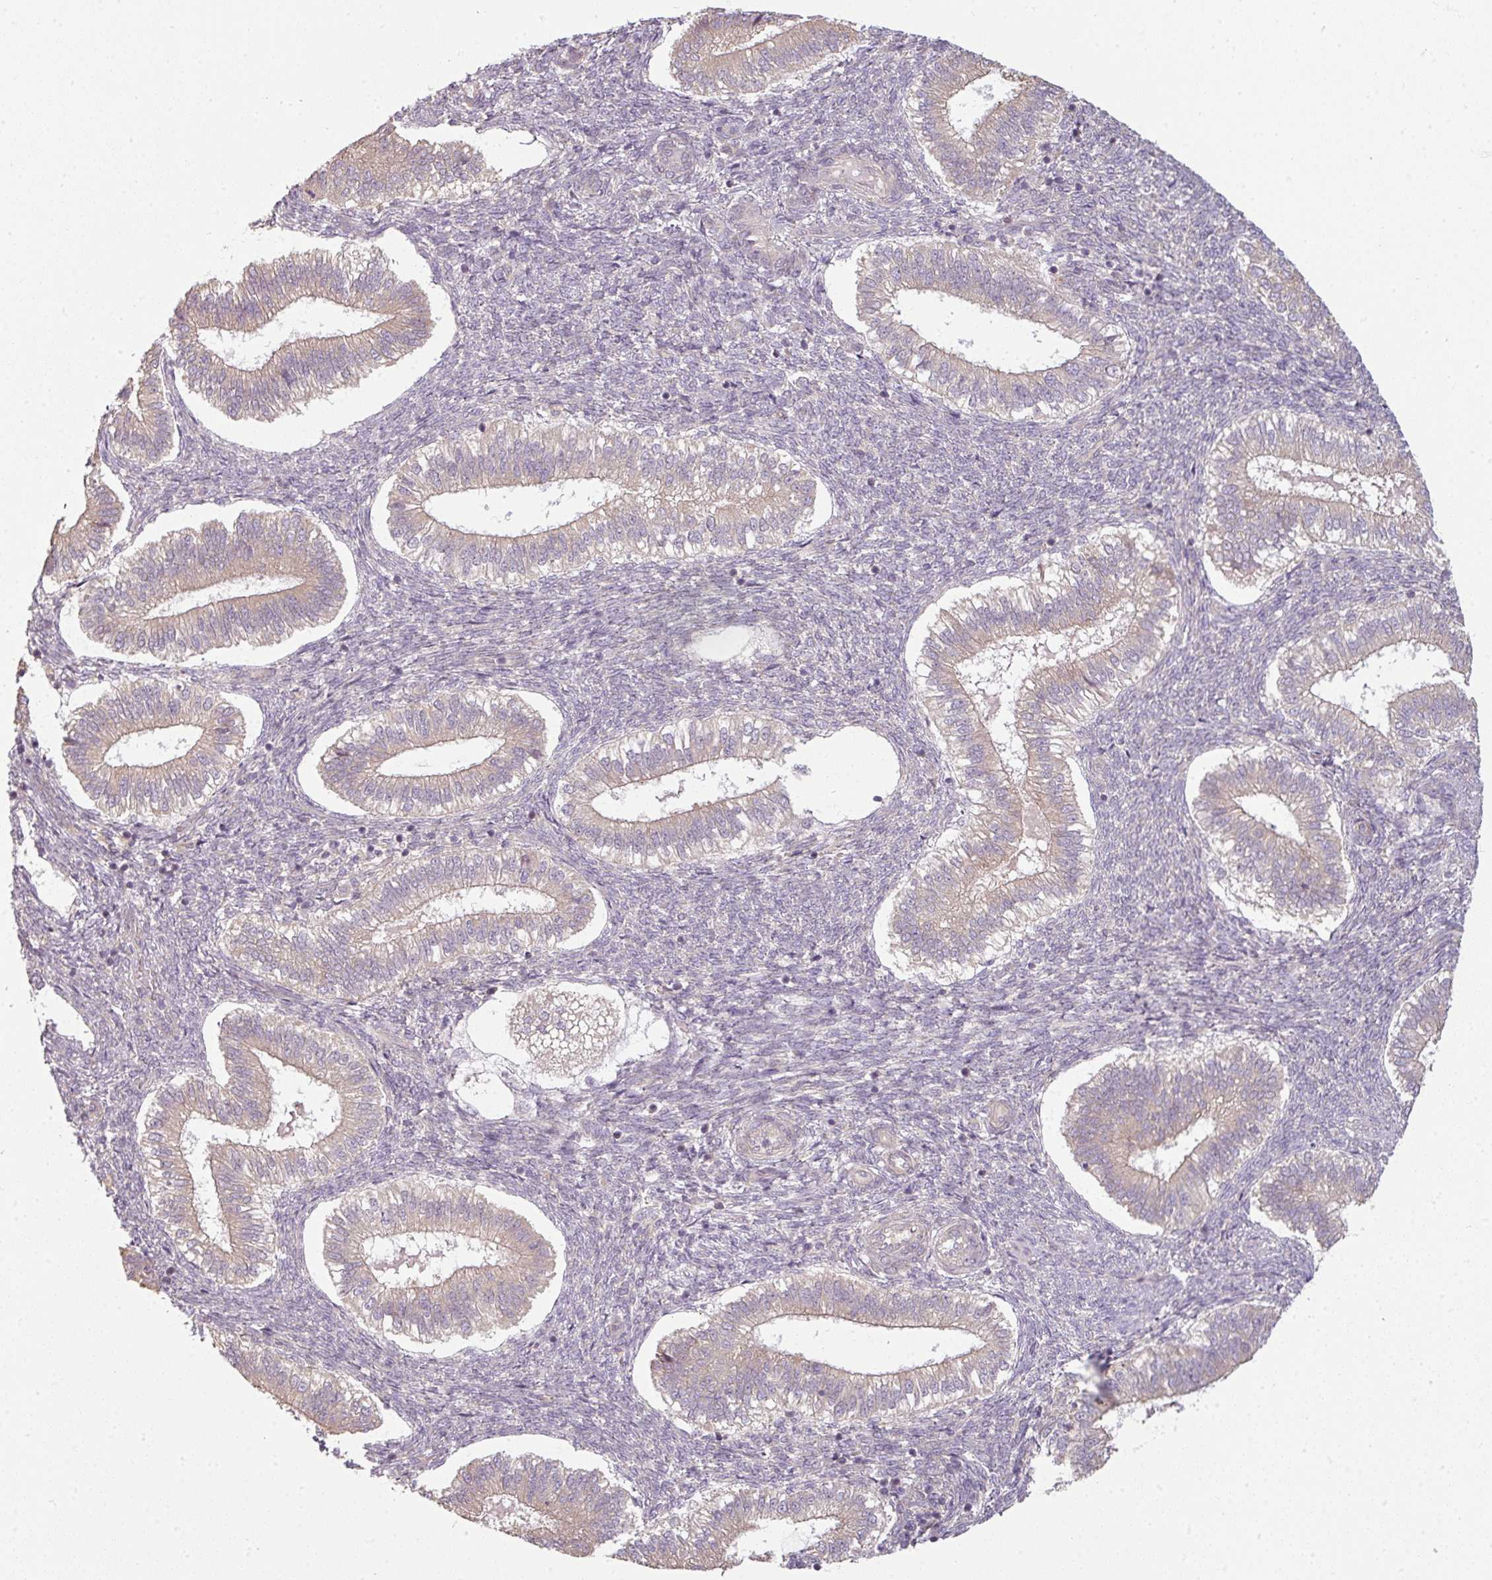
{"staining": {"intensity": "moderate", "quantity": "<25%", "location": "cytoplasmic/membranous"}, "tissue": "endometrium", "cell_type": "Cells in endometrial stroma", "image_type": "normal", "snomed": [{"axis": "morphology", "description": "Normal tissue, NOS"}, {"axis": "topography", "description": "Endometrium"}], "caption": "Immunohistochemistry (IHC) of benign human endometrium exhibits low levels of moderate cytoplasmic/membranous positivity in approximately <25% of cells in endometrial stroma. The staining is performed using DAB (3,3'-diaminobenzidine) brown chromogen to label protein expression. The nuclei are counter-stained blue using hematoxylin.", "gene": "RNF31", "patient": {"sex": "female", "age": 25}}